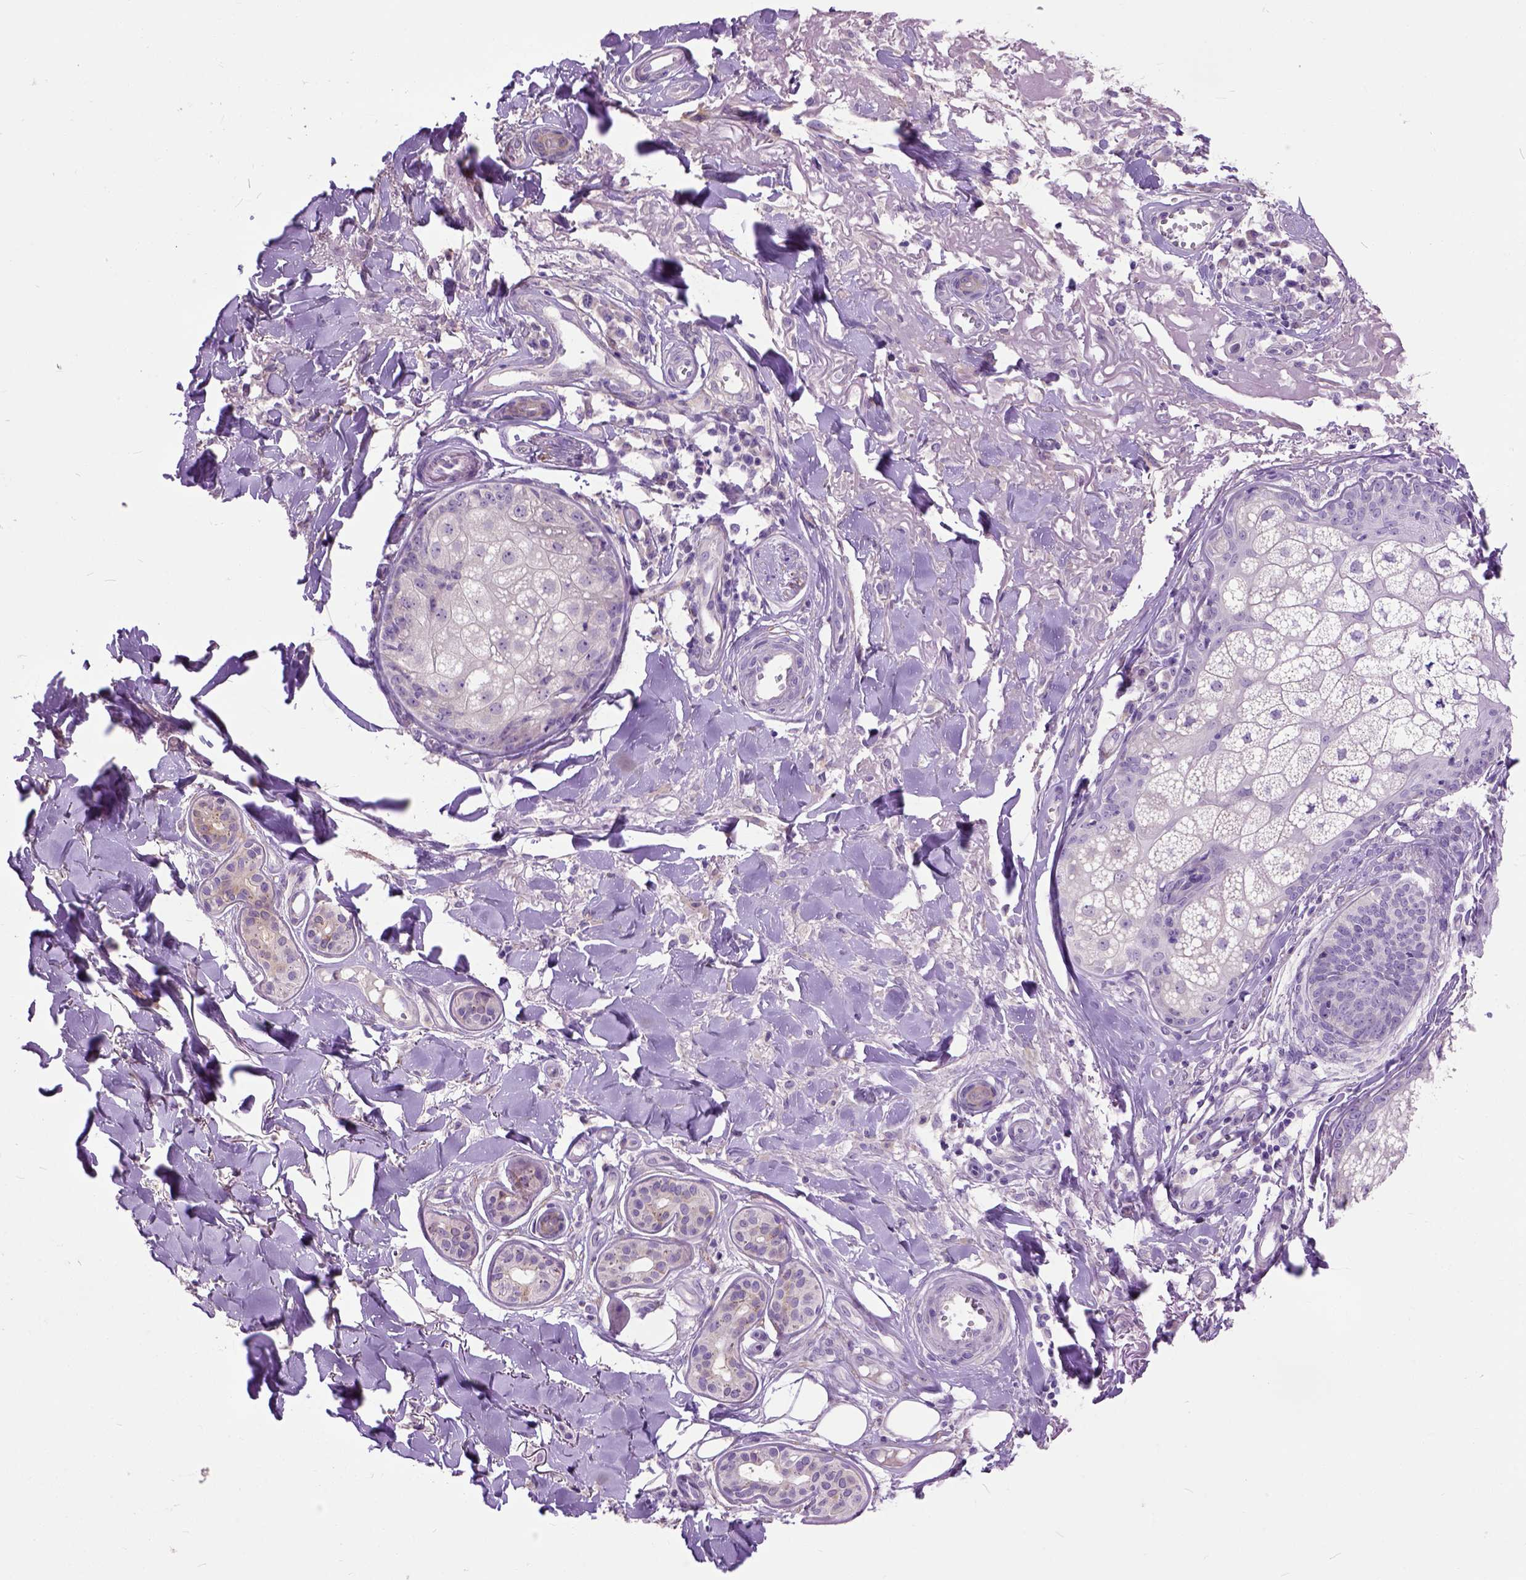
{"staining": {"intensity": "negative", "quantity": "none", "location": "none"}, "tissue": "skin cancer", "cell_type": "Tumor cells", "image_type": "cancer", "snomed": [{"axis": "morphology", "description": "Squamous cell carcinoma, NOS"}, {"axis": "topography", "description": "Skin"}], "caption": "Immunohistochemistry of squamous cell carcinoma (skin) demonstrates no staining in tumor cells.", "gene": "MAPT", "patient": {"sex": "male", "age": 75}}